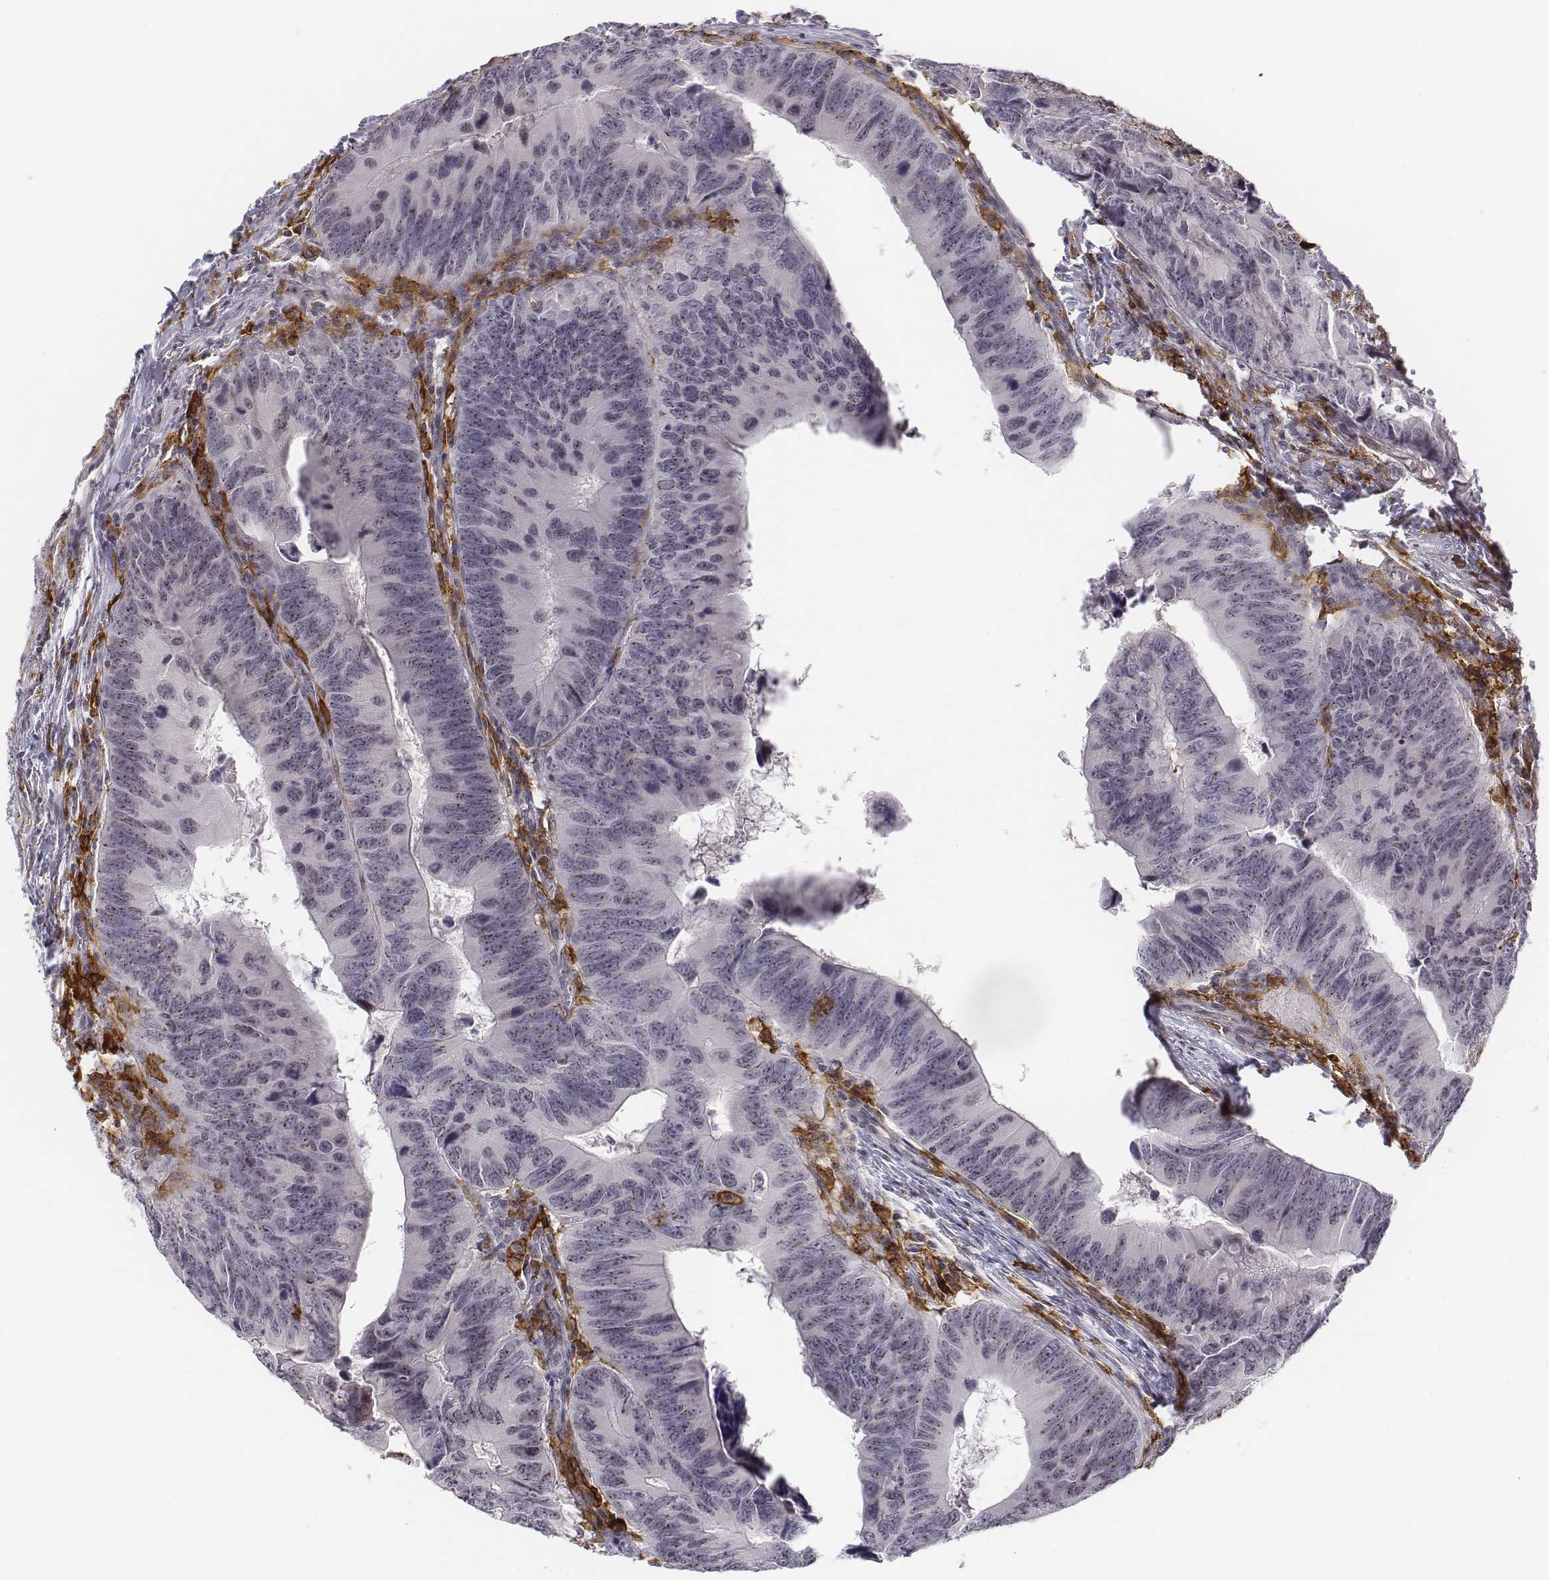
{"staining": {"intensity": "negative", "quantity": "none", "location": "none"}, "tissue": "colorectal cancer", "cell_type": "Tumor cells", "image_type": "cancer", "snomed": [{"axis": "morphology", "description": "Adenocarcinoma, NOS"}, {"axis": "topography", "description": "Colon"}], "caption": "Tumor cells show no significant positivity in colorectal cancer.", "gene": "CD14", "patient": {"sex": "female", "age": 82}}